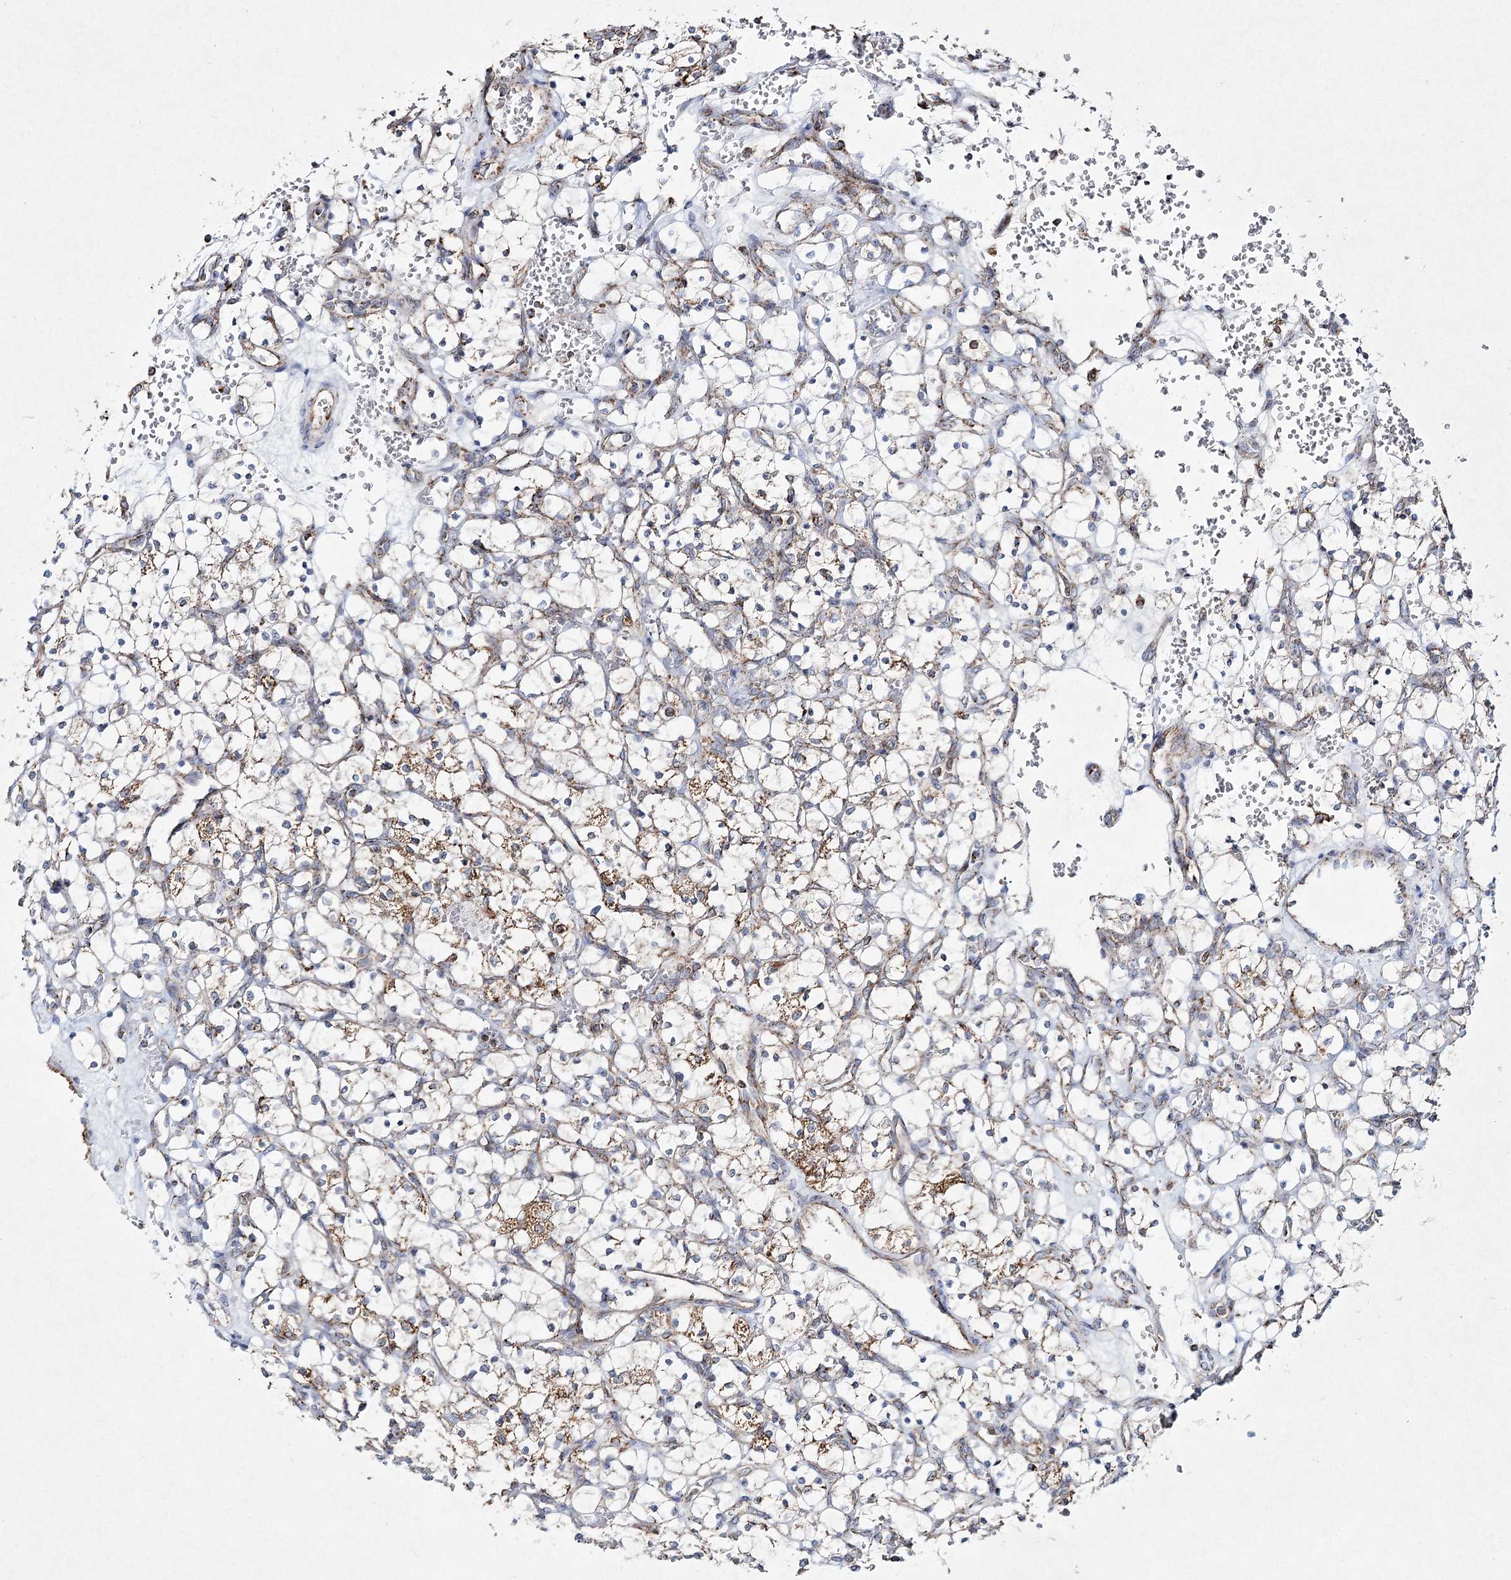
{"staining": {"intensity": "weak", "quantity": "25%-75%", "location": "cytoplasmic/membranous"}, "tissue": "renal cancer", "cell_type": "Tumor cells", "image_type": "cancer", "snomed": [{"axis": "morphology", "description": "Adenocarcinoma, NOS"}, {"axis": "topography", "description": "Kidney"}], "caption": "Renal cancer (adenocarcinoma) stained for a protein (brown) shows weak cytoplasmic/membranous positive expression in about 25%-75% of tumor cells.", "gene": "DNA2", "patient": {"sex": "female", "age": 69}}